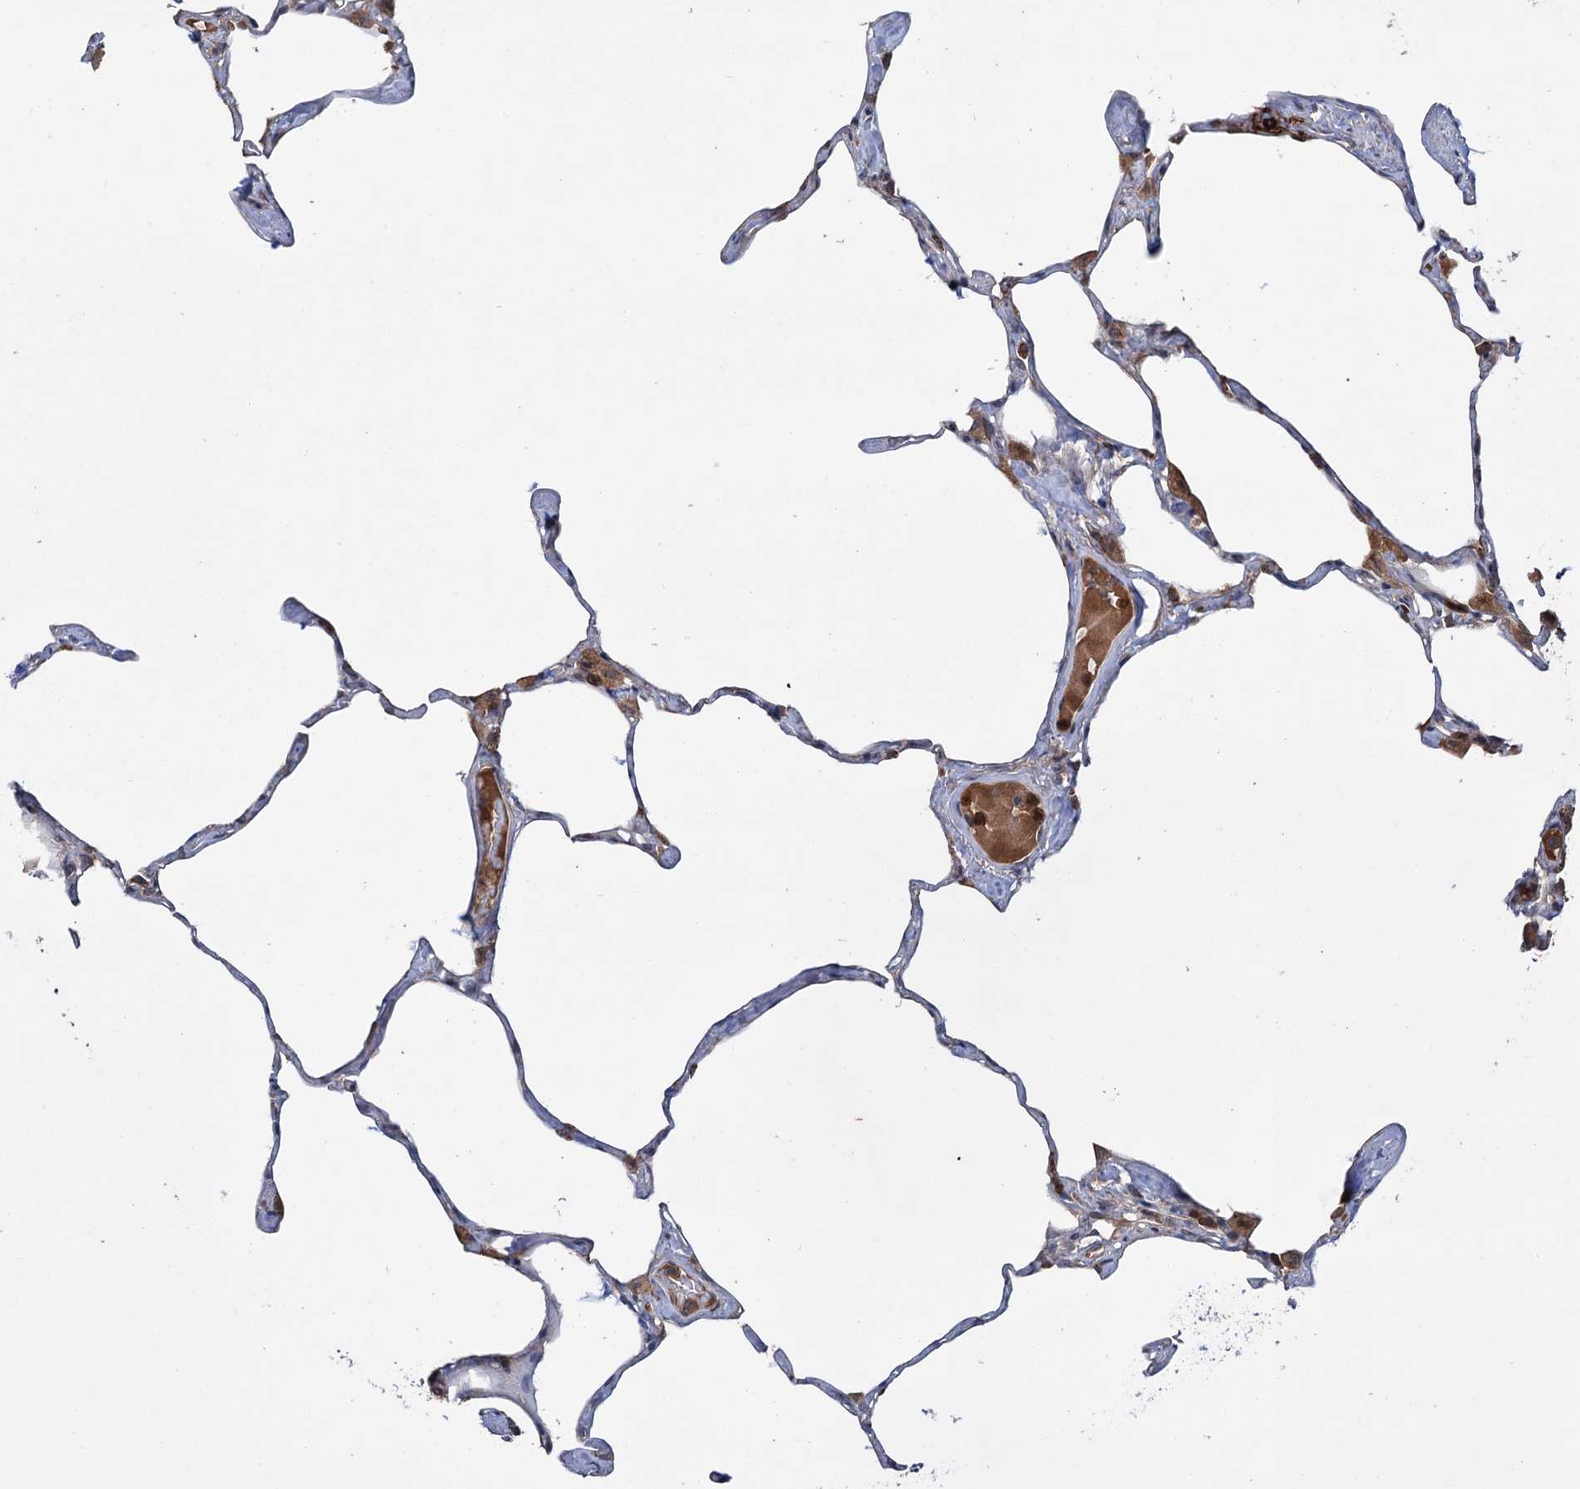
{"staining": {"intensity": "moderate", "quantity": "<25%", "location": "cytoplasmic/membranous"}, "tissue": "lung", "cell_type": "Alveolar cells", "image_type": "normal", "snomed": [{"axis": "morphology", "description": "Normal tissue, NOS"}, {"axis": "topography", "description": "Lung"}], "caption": "Protein analysis of normal lung displays moderate cytoplasmic/membranous positivity in approximately <25% of alveolar cells. (DAB (3,3'-diaminobenzidine) = brown stain, brightfield microscopy at high magnification).", "gene": "PTPN3", "patient": {"sex": "male", "age": 65}}